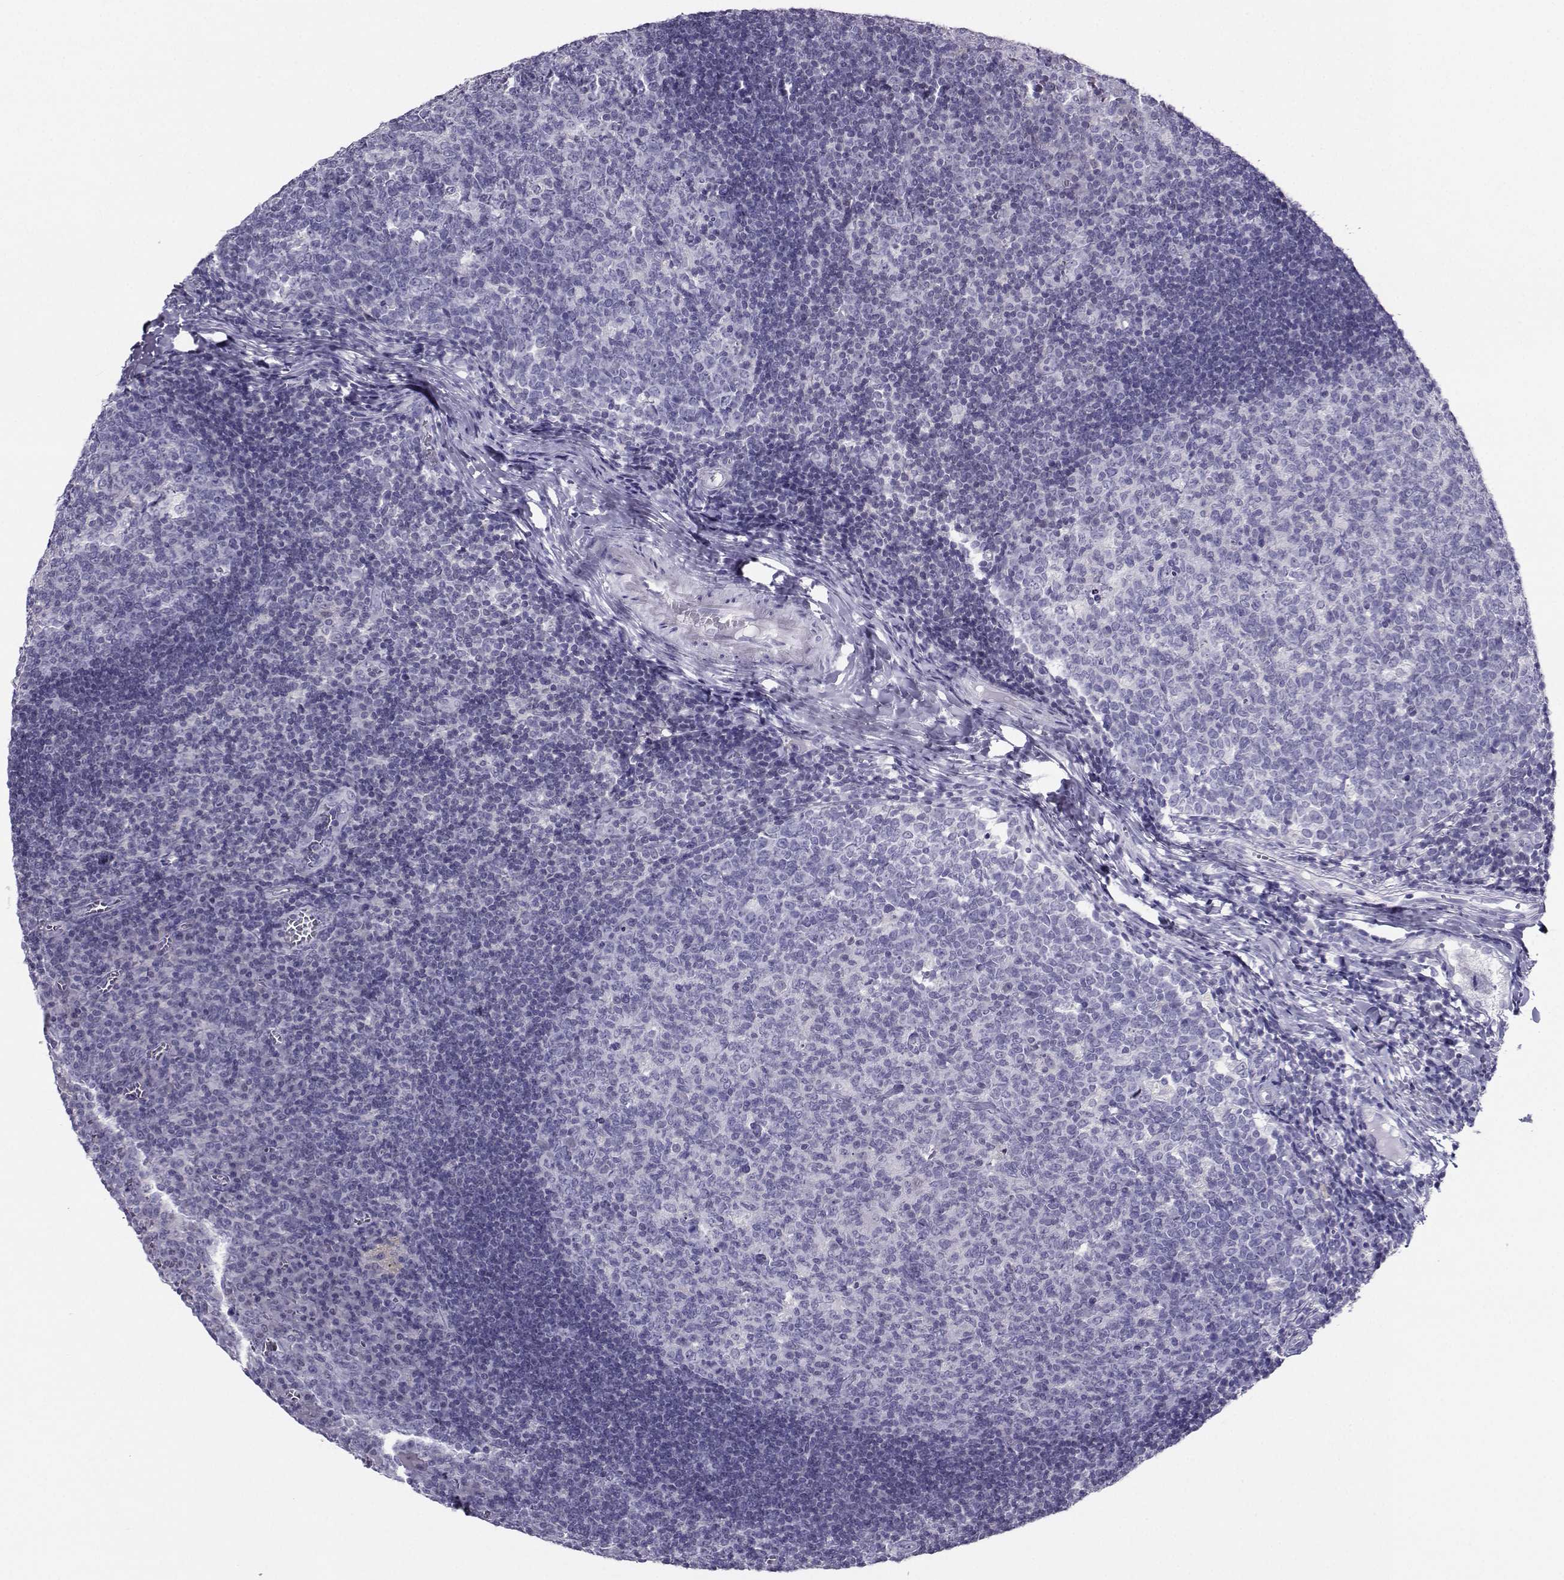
{"staining": {"intensity": "negative", "quantity": "none", "location": "none"}, "tissue": "tonsil", "cell_type": "Germinal center cells", "image_type": "normal", "snomed": [{"axis": "morphology", "description": "Normal tissue, NOS"}, {"axis": "topography", "description": "Tonsil"}], "caption": "A high-resolution image shows IHC staining of benign tonsil, which reveals no significant positivity in germinal center cells. Nuclei are stained in blue.", "gene": "PGK1", "patient": {"sex": "female", "age": 13}}